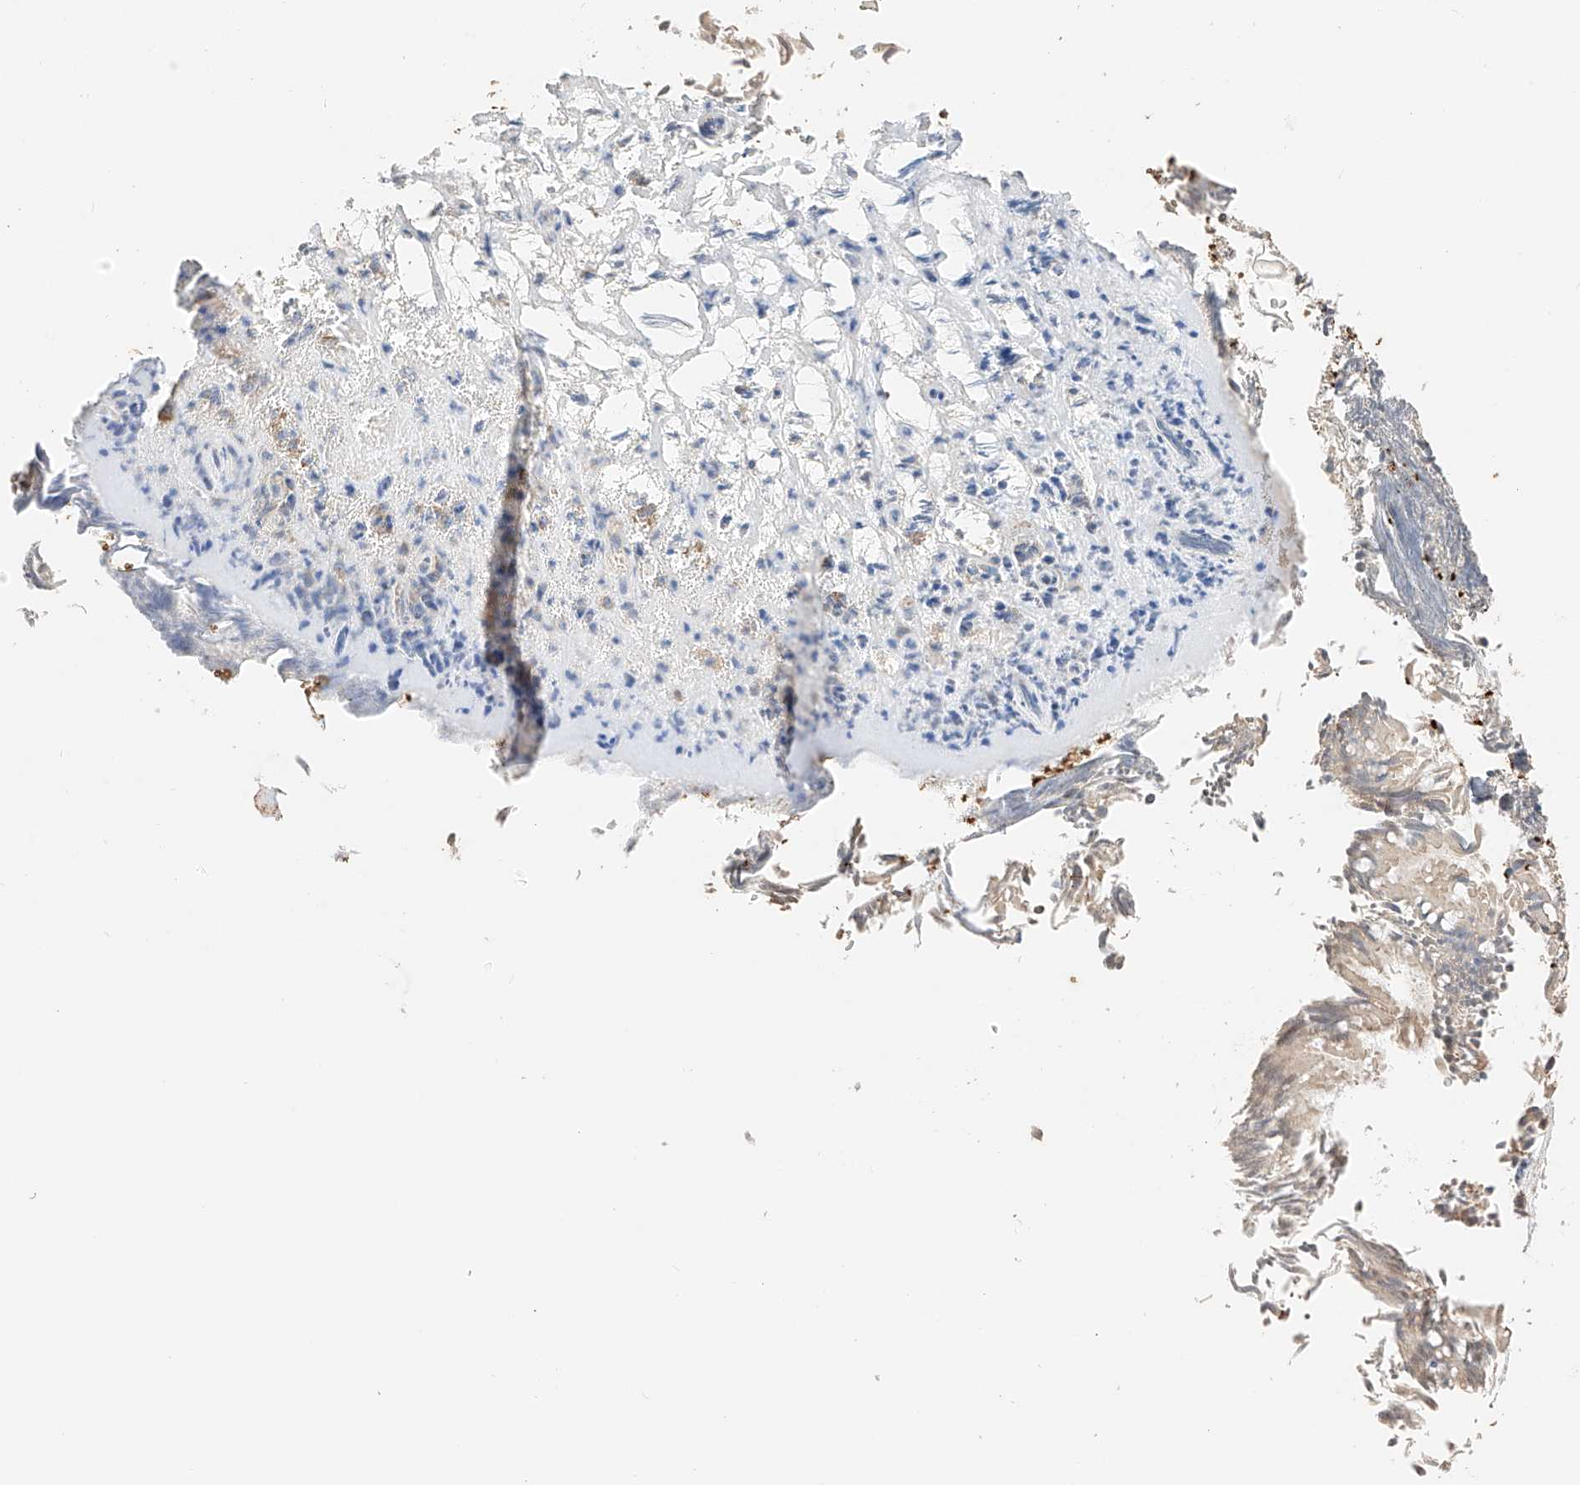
{"staining": {"intensity": "weak", "quantity": ">75%", "location": "cytoplasmic/membranous"}, "tissue": "nasopharynx", "cell_type": "Respiratory epithelial cells", "image_type": "normal", "snomed": [{"axis": "morphology", "description": "Normal tissue, NOS"}, {"axis": "morphology", "description": "Inflammation, NOS"}, {"axis": "morphology", "description": "Malignant melanoma, Metastatic site"}, {"axis": "topography", "description": "Nasopharynx"}], "caption": "IHC (DAB (3,3'-diaminobenzidine)) staining of normal human nasopharynx reveals weak cytoplasmic/membranous protein staining in about >75% of respiratory epithelial cells.", "gene": "IL22RA2", "patient": {"sex": "male", "age": 70}}